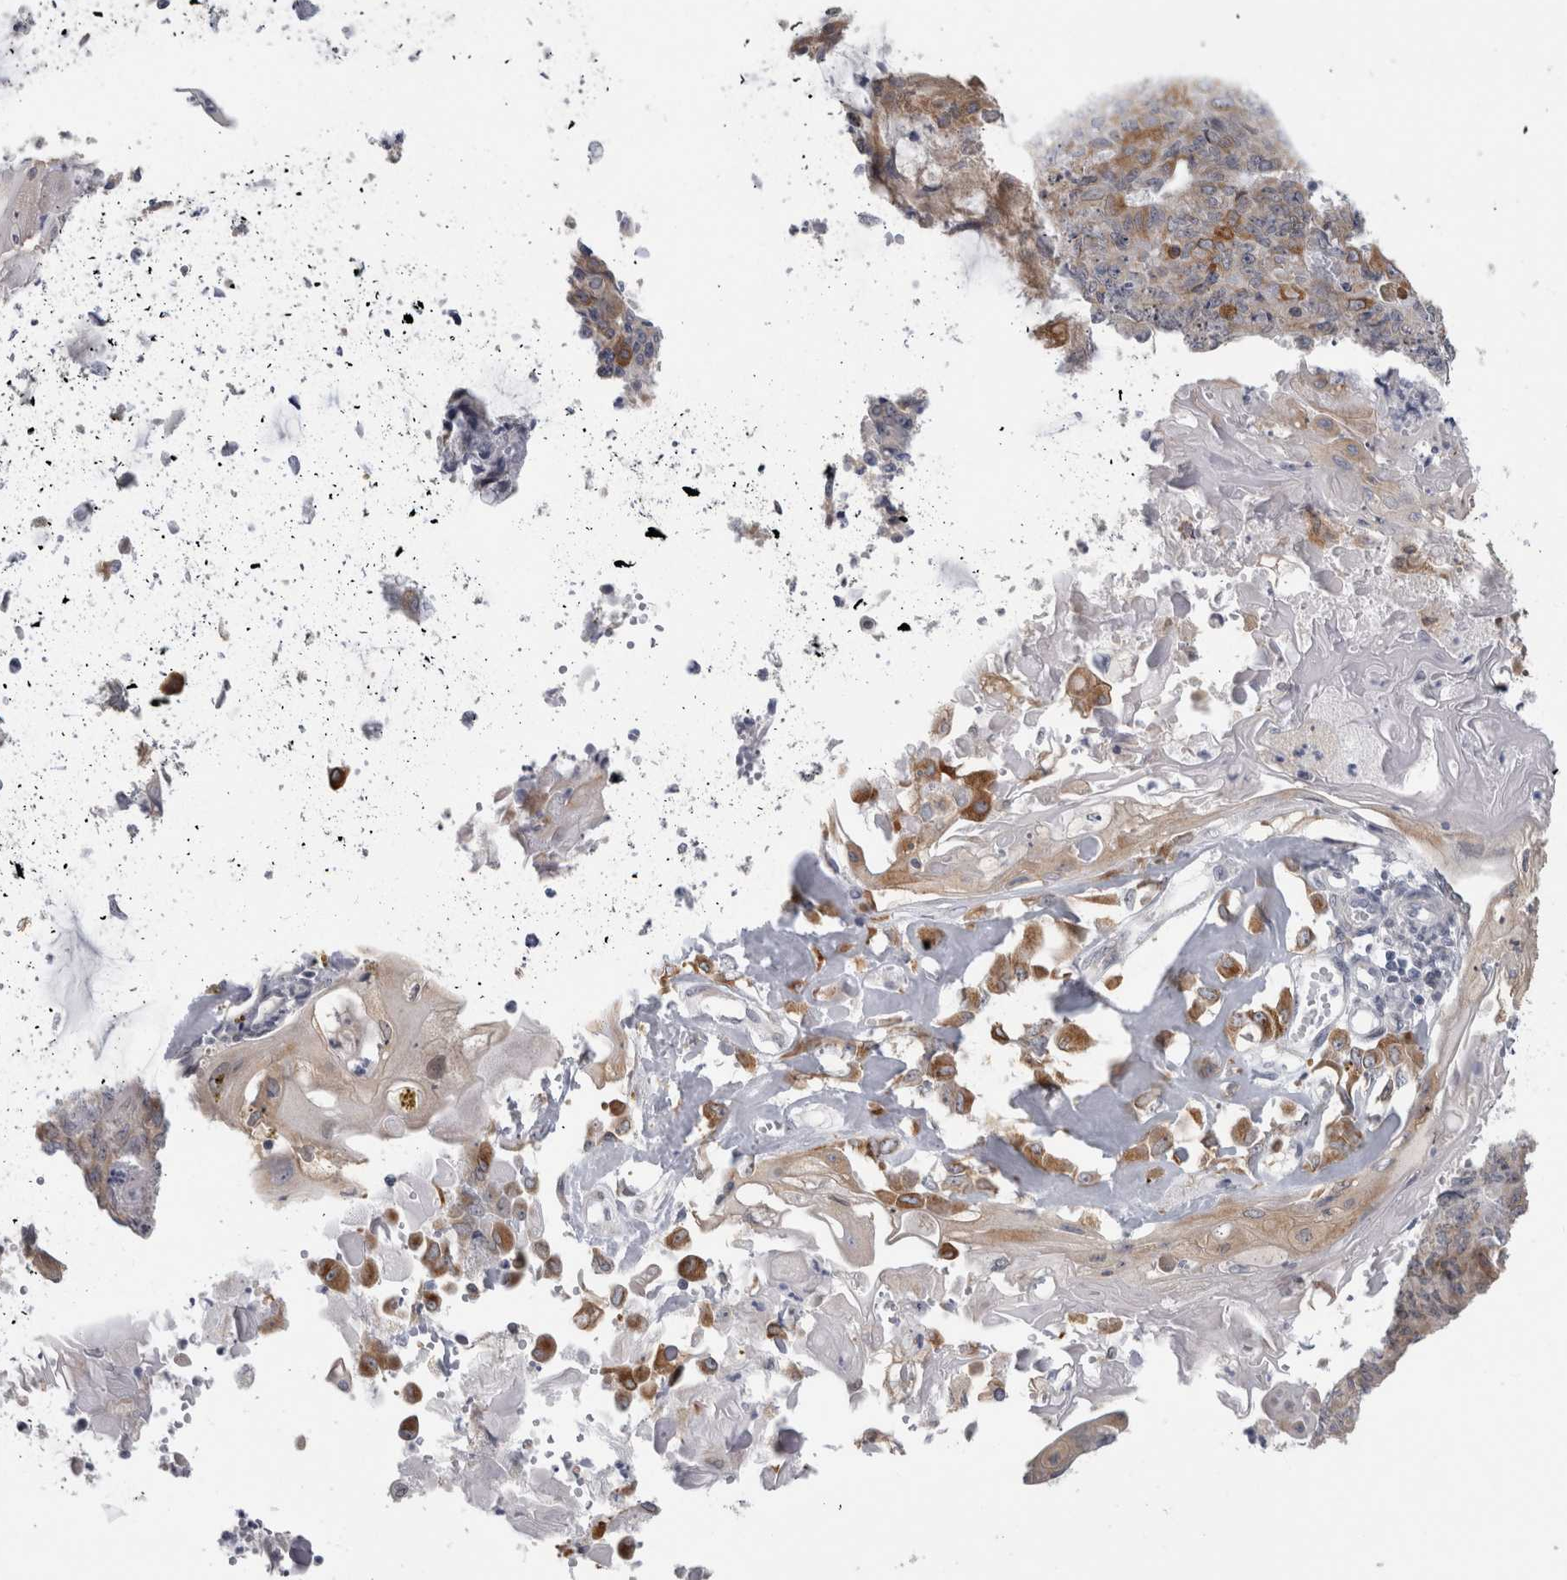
{"staining": {"intensity": "moderate", "quantity": ">75%", "location": "cytoplasmic/membranous"}, "tissue": "endometrial cancer", "cell_type": "Tumor cells", "image_type": "cancer", "snomed": [{"axis": "morphology", "description": "Adenocarcinoma, NOS"}, {"axis": "topography", "description": "Endometrium"}], "caption": "Endometrial adenocarcinoma was stained to show a protein in brown. There is medium levels of moderate cytoplasmic/membranous positivity in about >75% of tumor cells.", "gene": "TMEM242", "patient": {"sex": "female", "age": 32}}